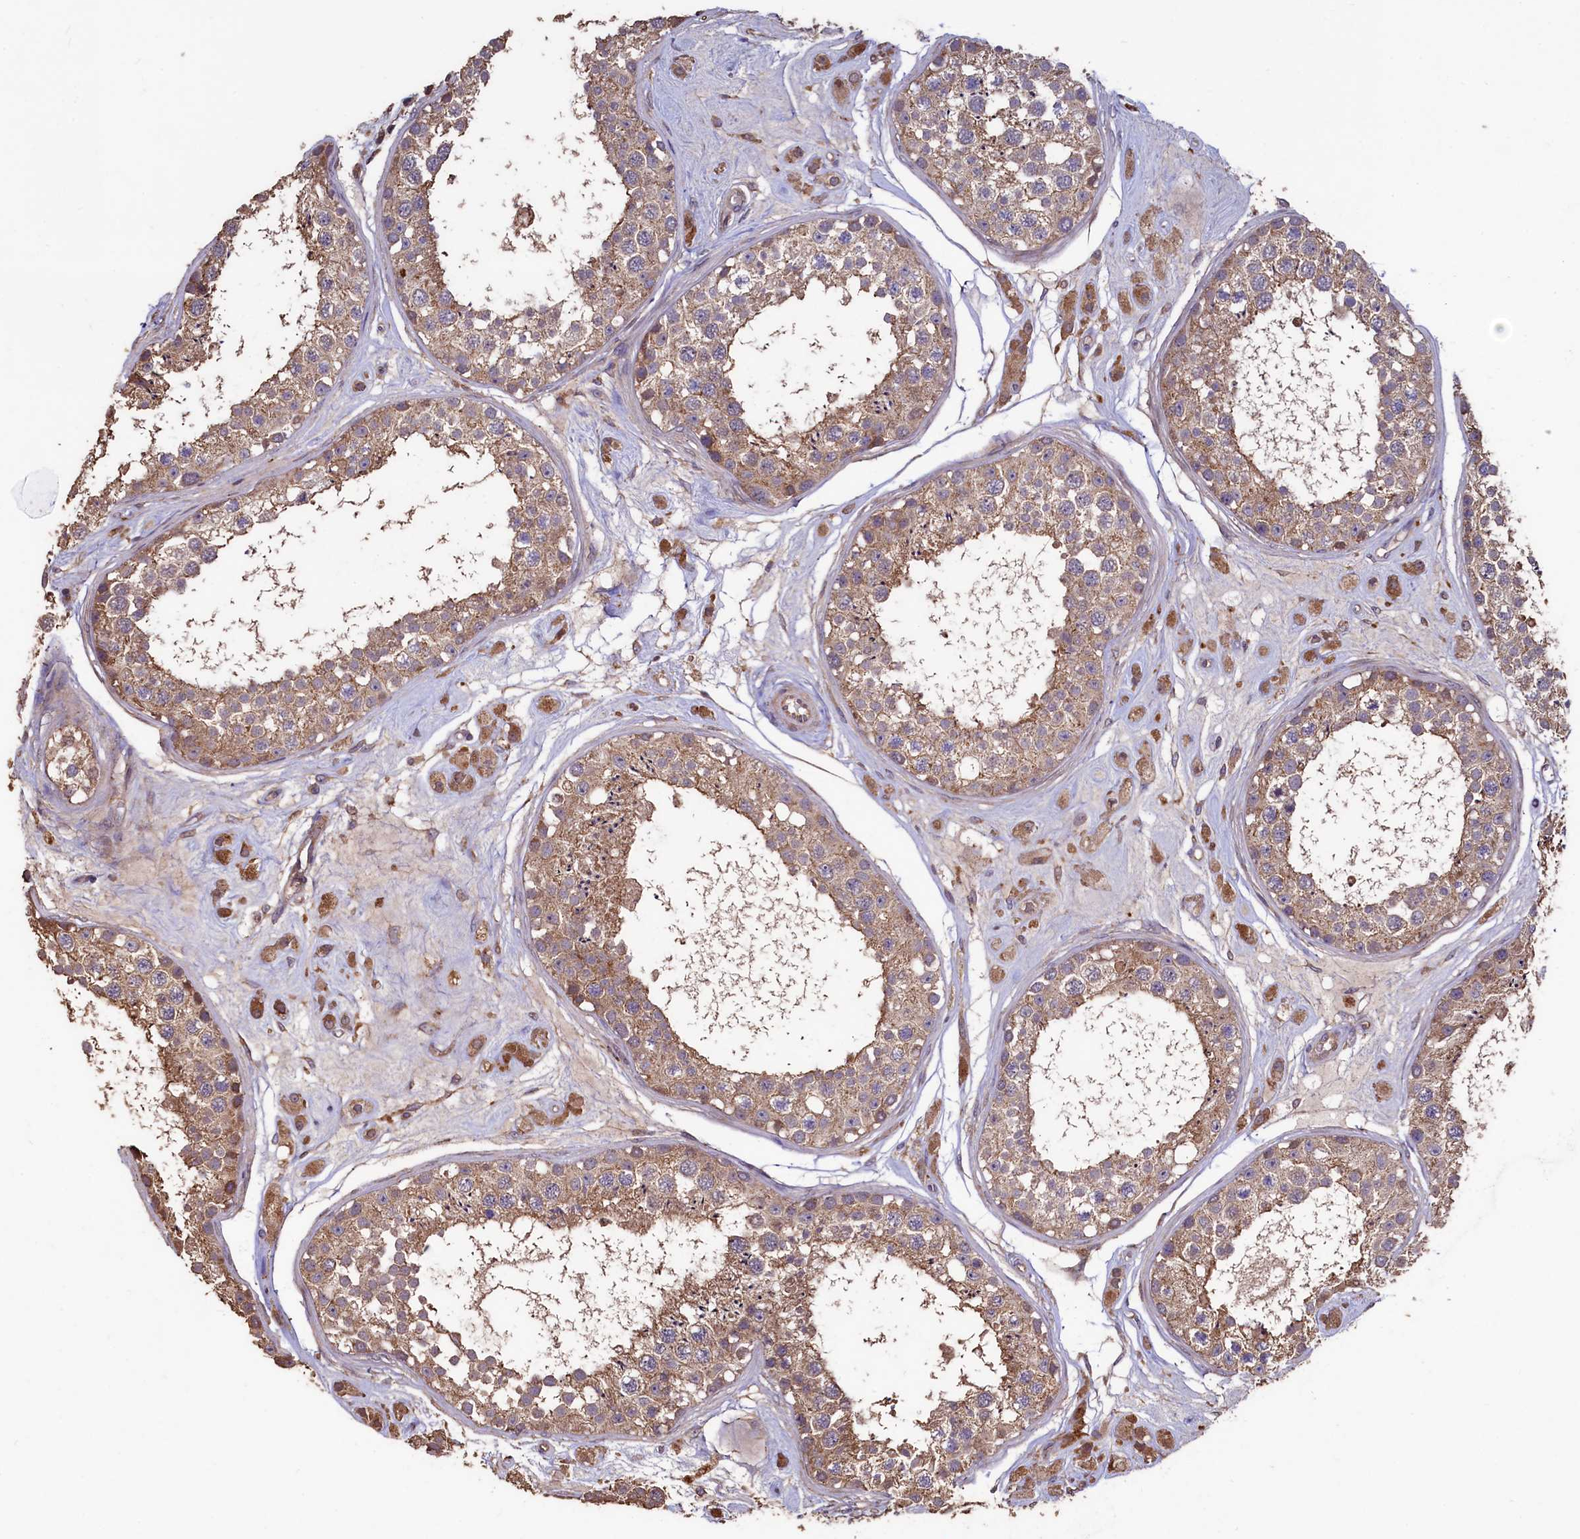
{"staining": {"intensity": "moderate", "quantity": ">75%", "location": "cytoplasmic/membranous"}, "tissue": "testis", "cell_type": "Cells in seminiferous ducts", "image_type": "normal", "snomed": [{"axis": "morphology", "description": "Normal tissue, NOS"}, {"axis": "topography", "description": "Testis"}], "caption": "A medium amount of moderate cytoplasmic/membranous positivity is appreciated in about >75% of cells in seminiferous ducts in normal testis. (Stains: DAB in brown, nuclei in blue, Microscopy: brightfield microscopy at high magnification).", "gene": "TMEM98", "patient": {"sex": "male", "age": 25}}